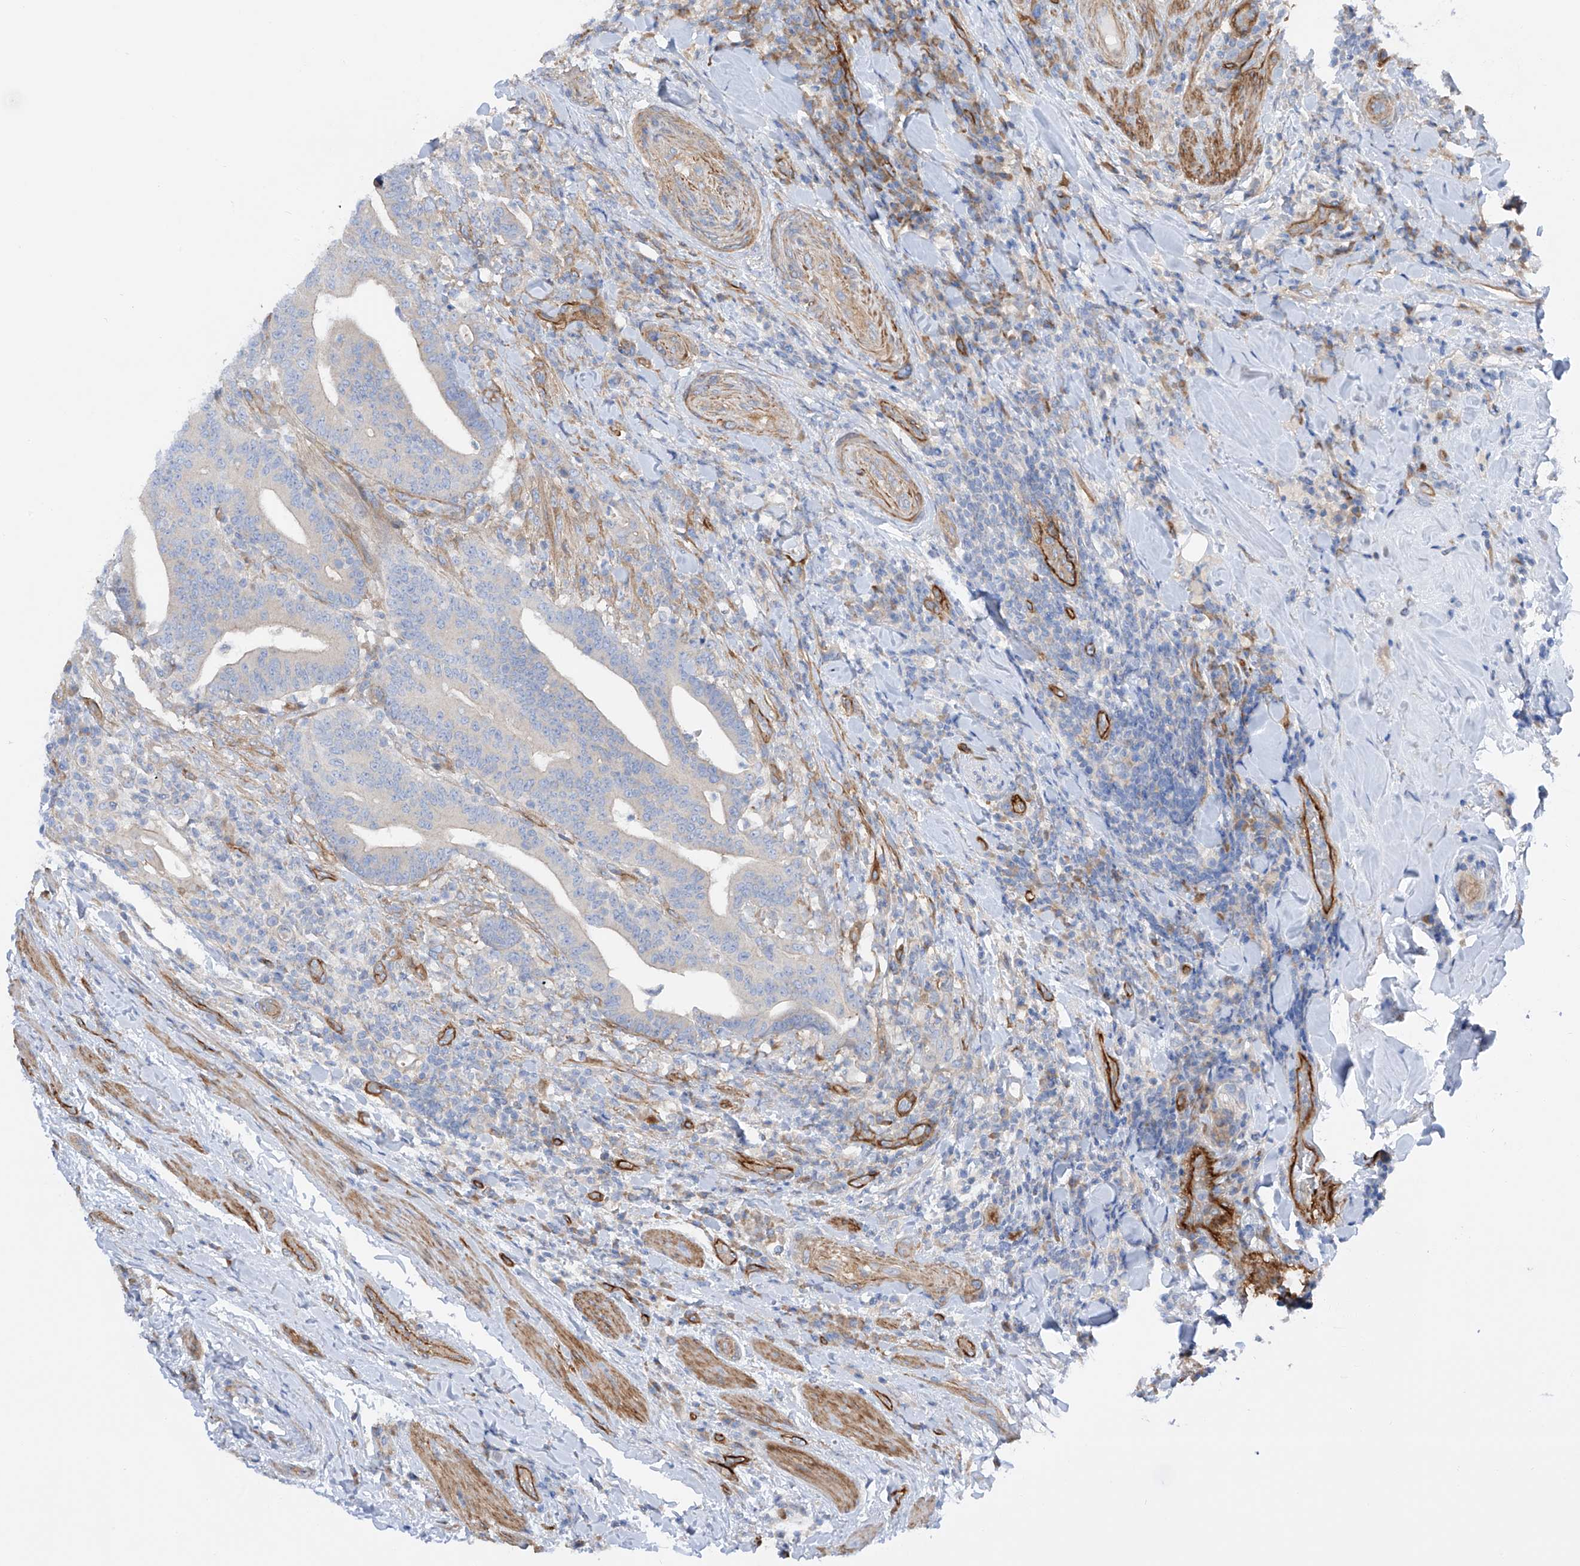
{"staining": {"intensity": "negative", "quantity": "none", "location": "none"}, "tissue": "colorectal cancer", "cell_type": "Tumor cells", "image_type": "cancer", "snomed": [{"axis": "morphology", "description": "Adenocarcinoma, NOS"}, {"axis": "topography", "description": "Colon"}], "caption": "A high-resolution micrograph shows IHC staining of colorectal adenocarcinoma, which demonstrates no significant expression in tumor cells.", "gene": "LCA5", "patient": {"sex": "female", "age": 66}}